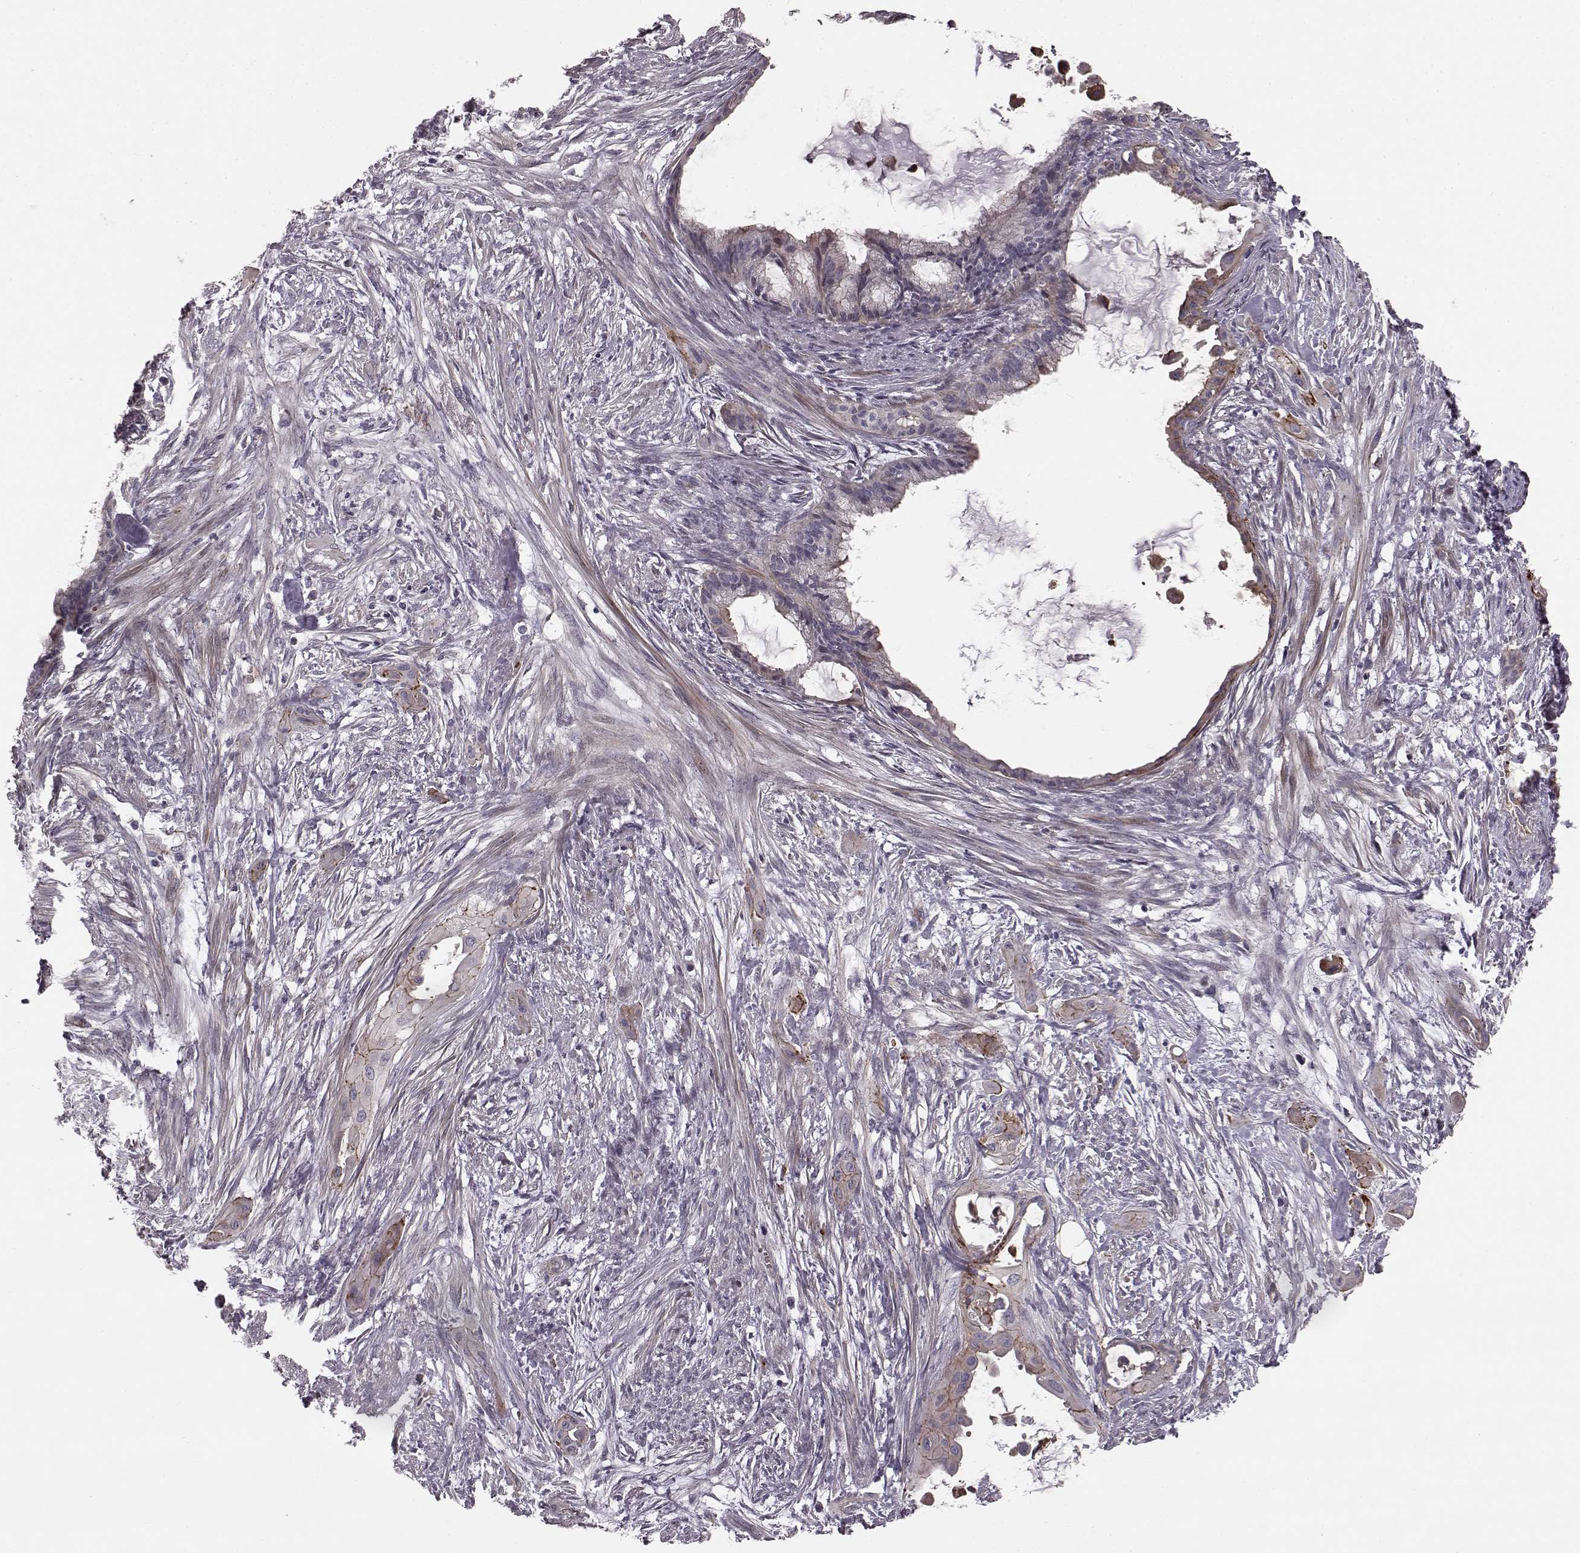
{"staining": {"intensity": "negative", "quantity": "none", "location": "none"}, "tissue": "endometrial cancer", "cell_type": "Tumor cells", "image_type": "cancer", "snomed": [{"axis": "morphology", "description": "Adenocarcinoma, NOS"}, {"axis": "topography", "description": "Endometrium"}], "caption": "Immunohistochemistry (IHC) of human endometrial adenocarcinoma reveals no positivity in tumor cells. Brightfield microscopy of immunohistochemistry stained with DAB (brown) and hematoxylin (blue), captured at high magnification.", "gene": "SLC22A18", "patient": {"sex": "female", "age": 86}}